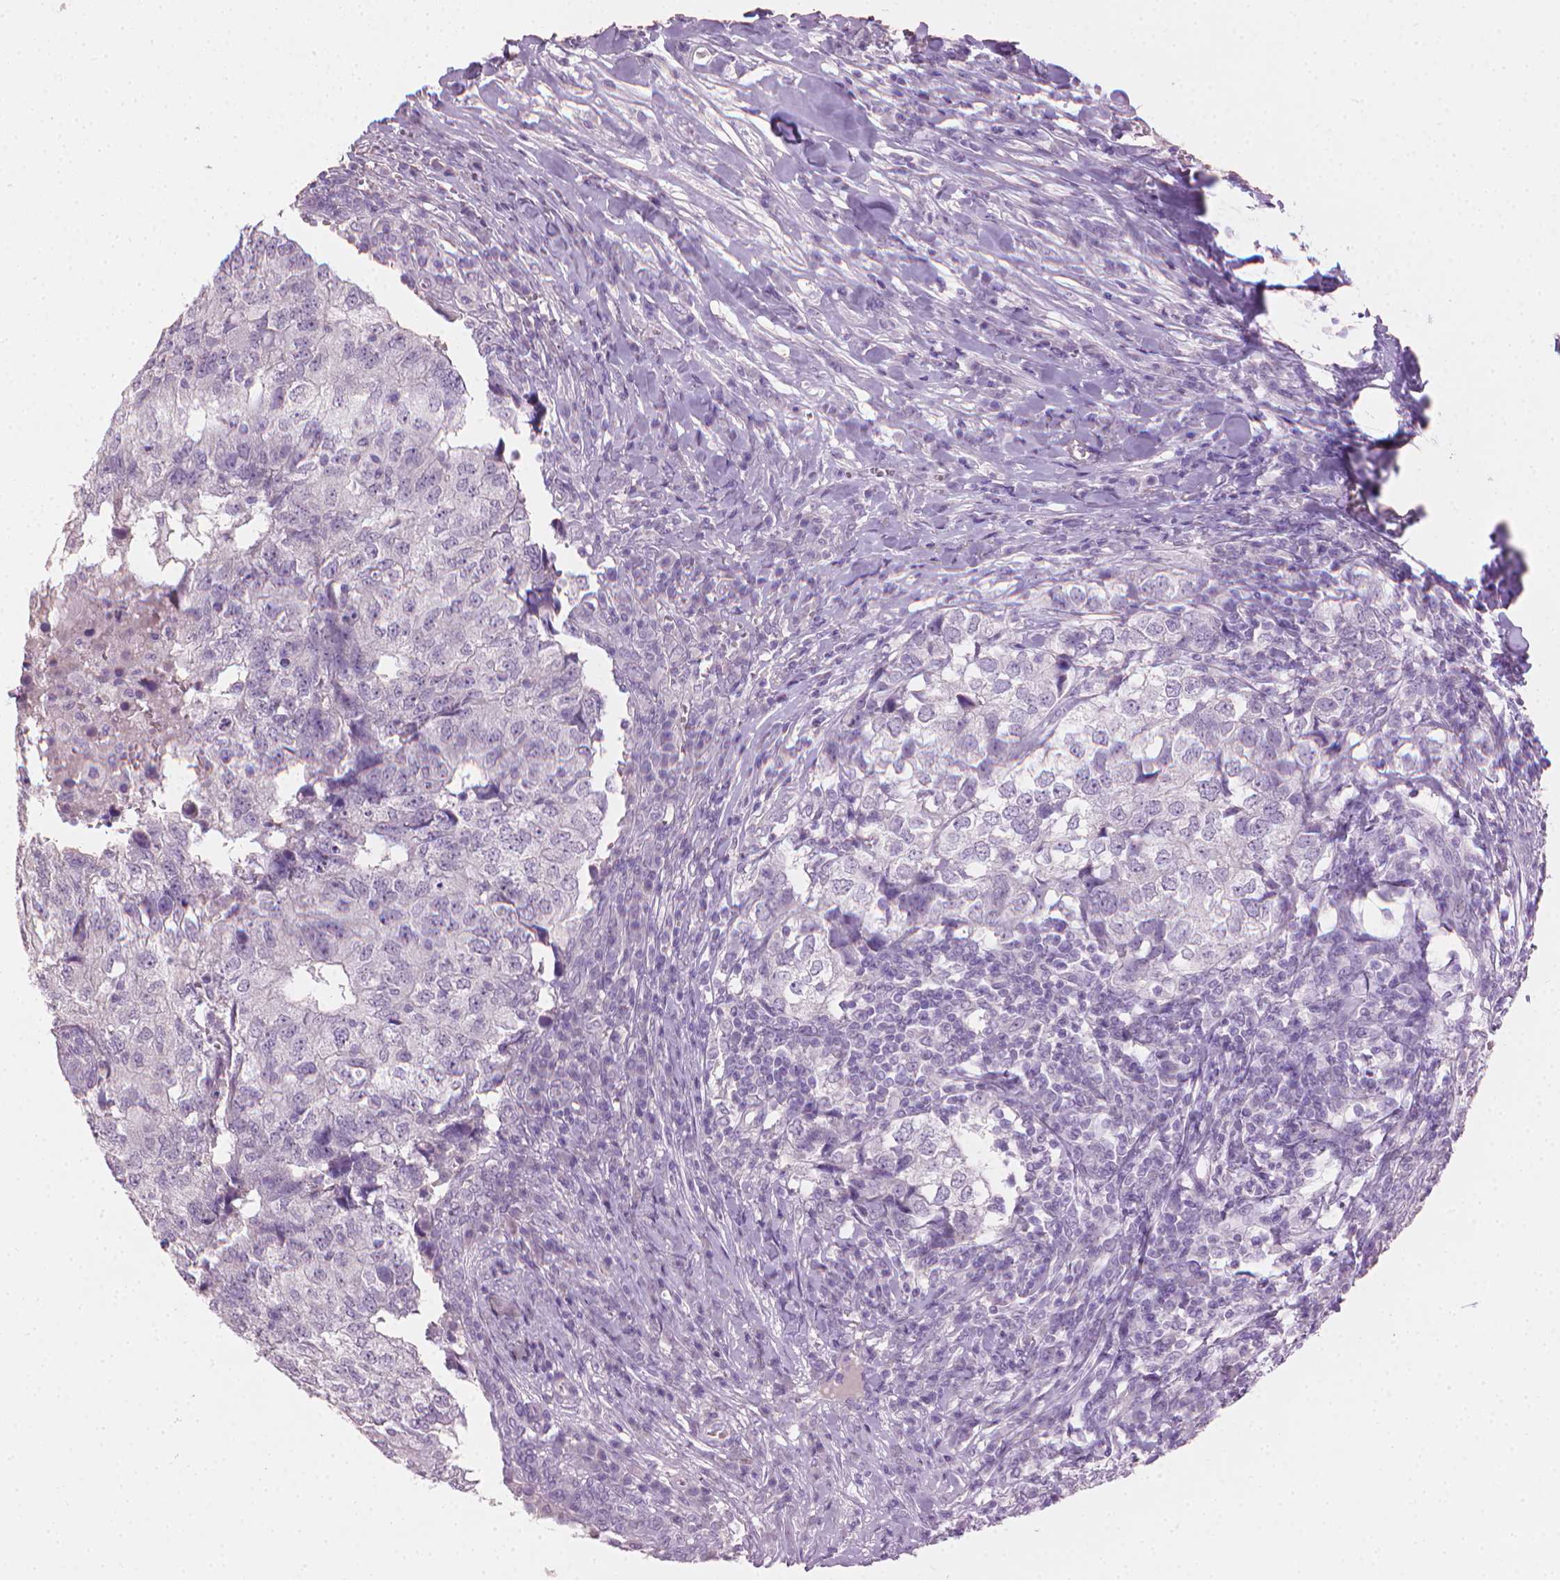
{"staining": {"intensity": "negative", "quantity": "none", "location": "none"}, "tissue": "breast cancer", "cell_type": "Tumor cells", "image_type": "cancer", "snomed": [{"axis": "morphology", "description": "Duct carcinoma"}, {"axis": "topography", "description": "Breast"}], "caption": "Protein analysis of invasive ductal carcinoma (breast) reveals no significant positivity in tumor cells.", "gene": "MLANA", "patient": {"sex": "female", "age": 30}}